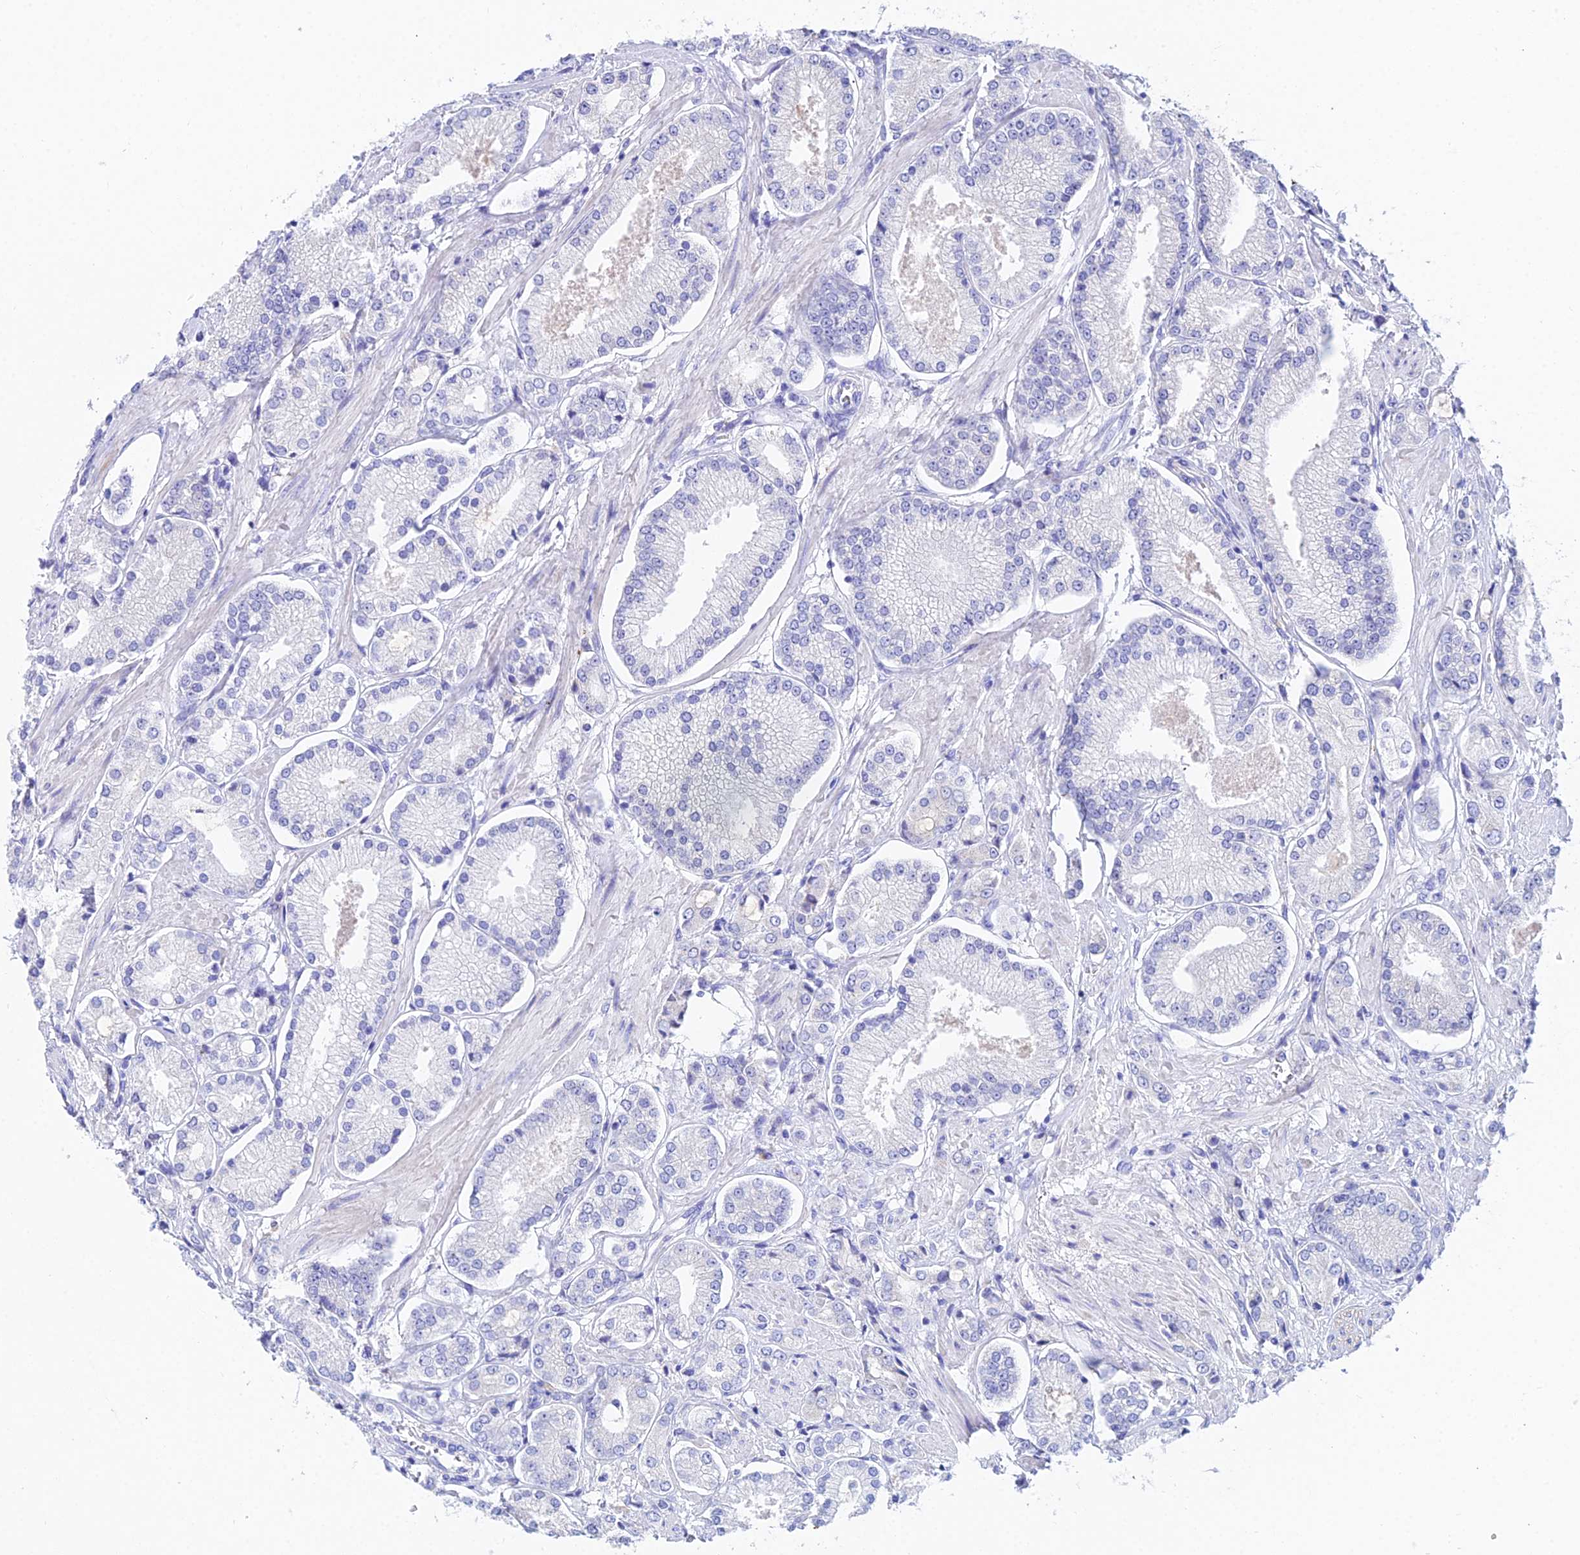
{"staining": {"intensity": "negative", "quantity": "none", "location": "none"}, "tissue": "prostate cancer", "cell_type": "Tumor cells", "image_type": "cancer", "snomed": [{"axis": "morphology", "description": "Adenocarcinoma, High grade"}, {"axis": "topography", "description": "Prostate and seminal vesicle, NOS"}], "caption": "Tumor cells show no significant protein positivity in prostate cancer (adenocarcinoma (high-grade)).", "gene": "CEP41", "patient": {"sex": "male", "age": 64}}